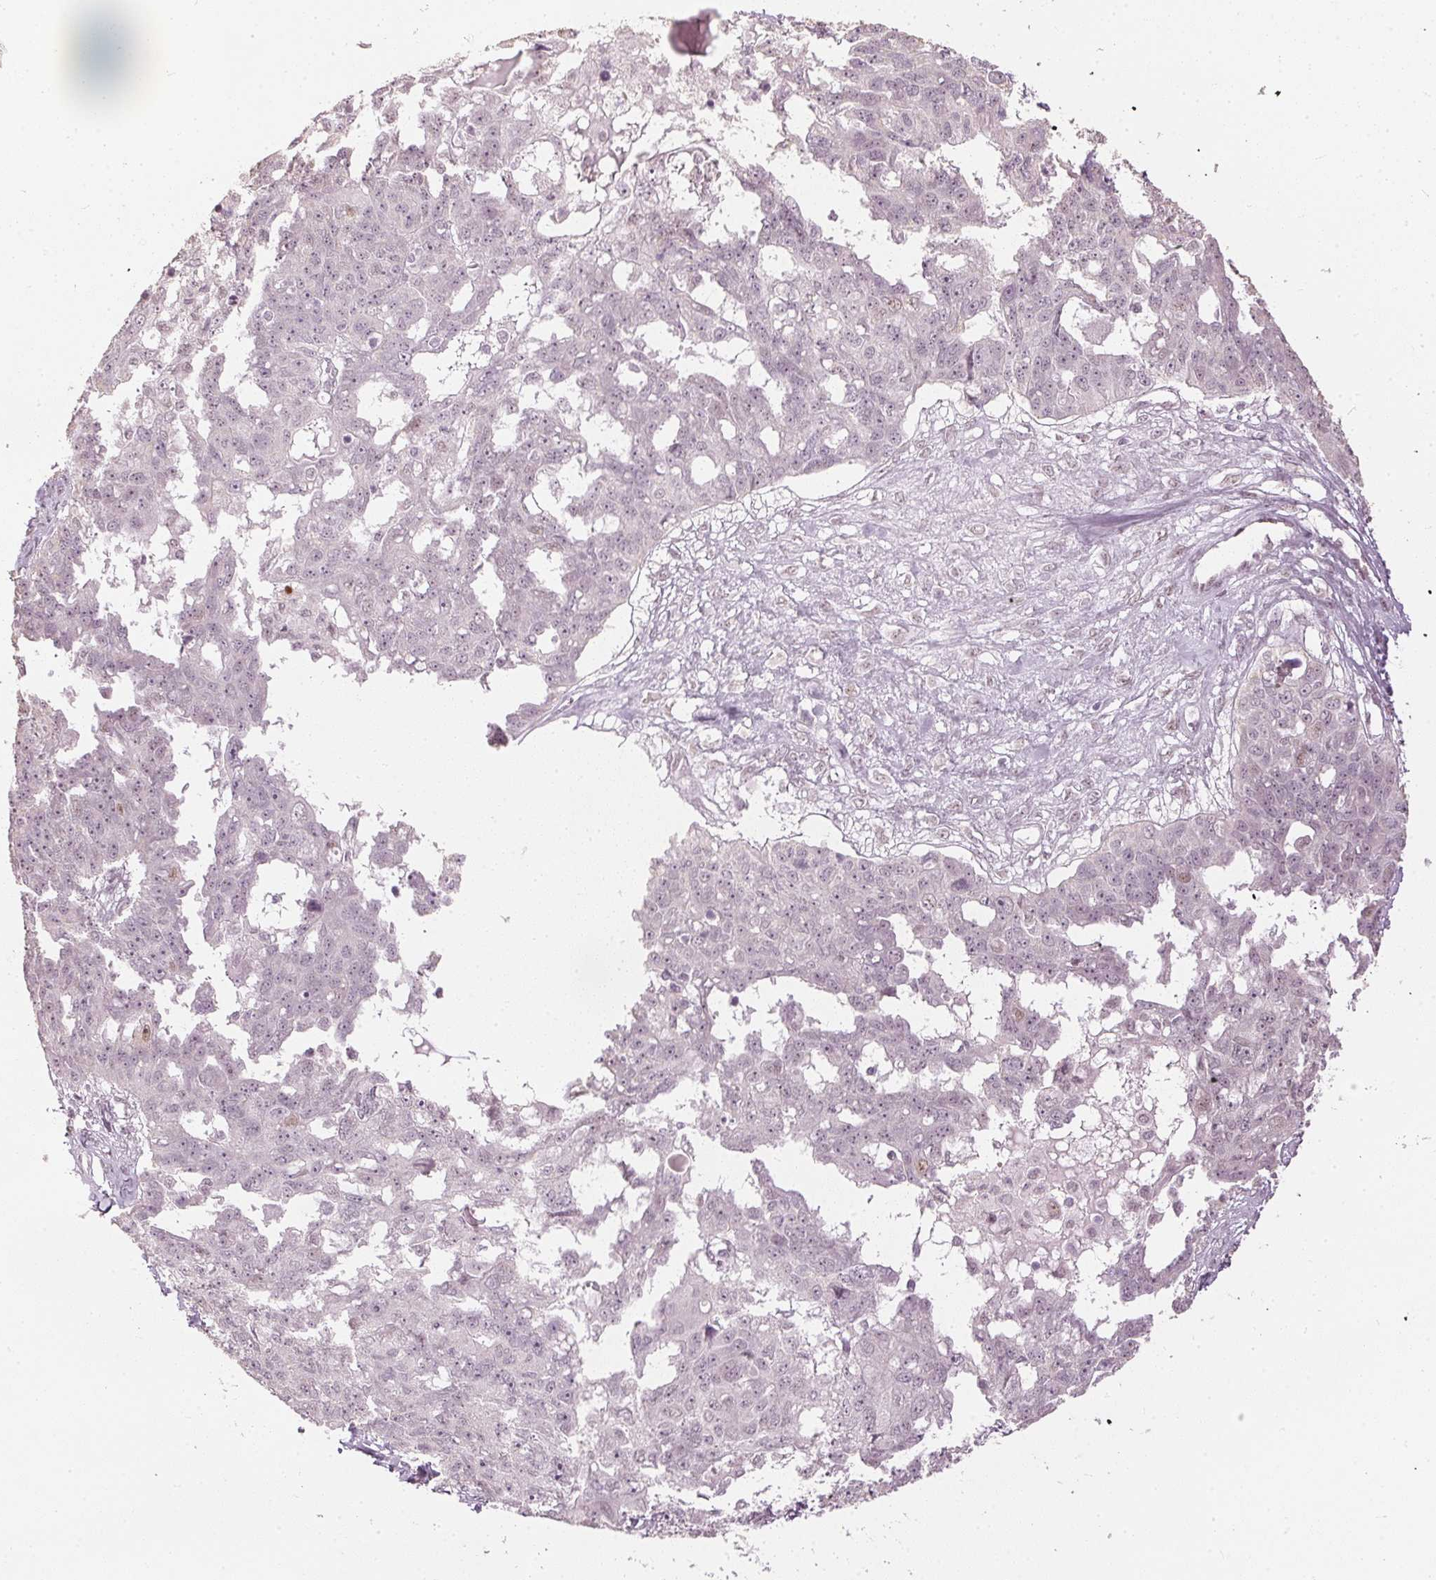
{"staining": {"intensity": "negative", "quantity": "none", "location": "none"}, "tissue": "ovarian cancer", "cell_type": "Tumor cells", "image_type": "cancer", "snomed": [{"axis": "morphology", "description": "Carcinoma, endometroid"}, {"axis": "topography", "description": "Ovary"}], "caption": "Immunohistochemistry histopathology image of neoplastic tissue: human ovarian endometroid carcinoma stained with DAB displays no significant protein expression in tumor cells. (Brightfield microscopy of DAB (3,3'-diaminobenzidine) immunohistochemistry (IHC) at high magnification).", "gene": "SLC39A3", "patient": {"sex": "female", "age": 70}}